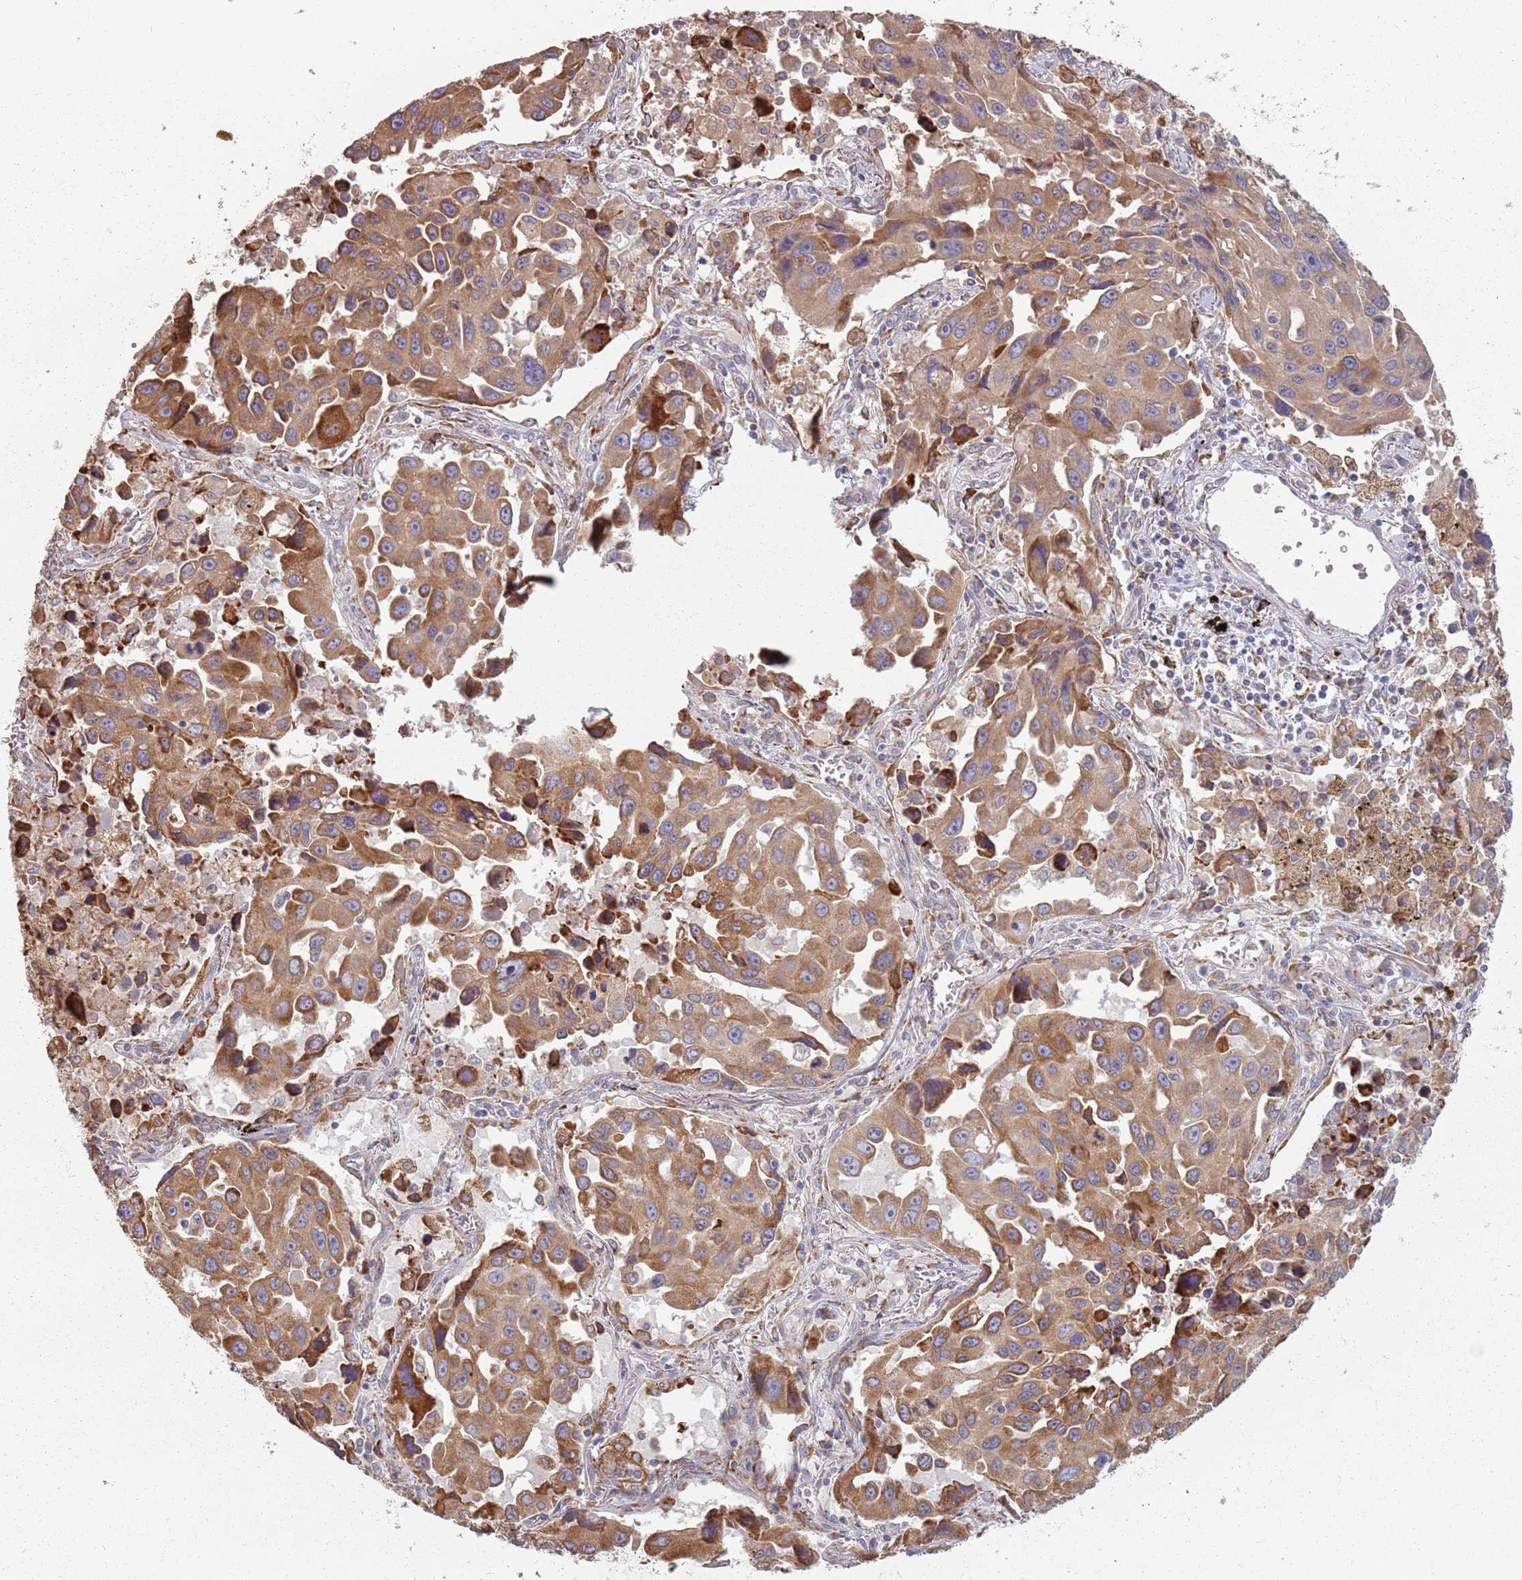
{"staining": {"intensity": "moderate", "quantity": ">75%", "location": "cytoplasmic/membranous"}, "tissue": "lung cancer", "cell_type": "Tumor cells", "image_type": "cancer", "snomed": [{"axis": "morphology", "description": "Adenocarcinoma, NOS"}, {"axis": "topography", "description": "Lung"}], "caption": "This is a histology image of immunohistochemistry staining of lung cancer, which shows moderate staining in the cytoplasmic/membranous of tumor cells.", "gene": "RPS9", "patient": {"sex": "male", "age": 66}}